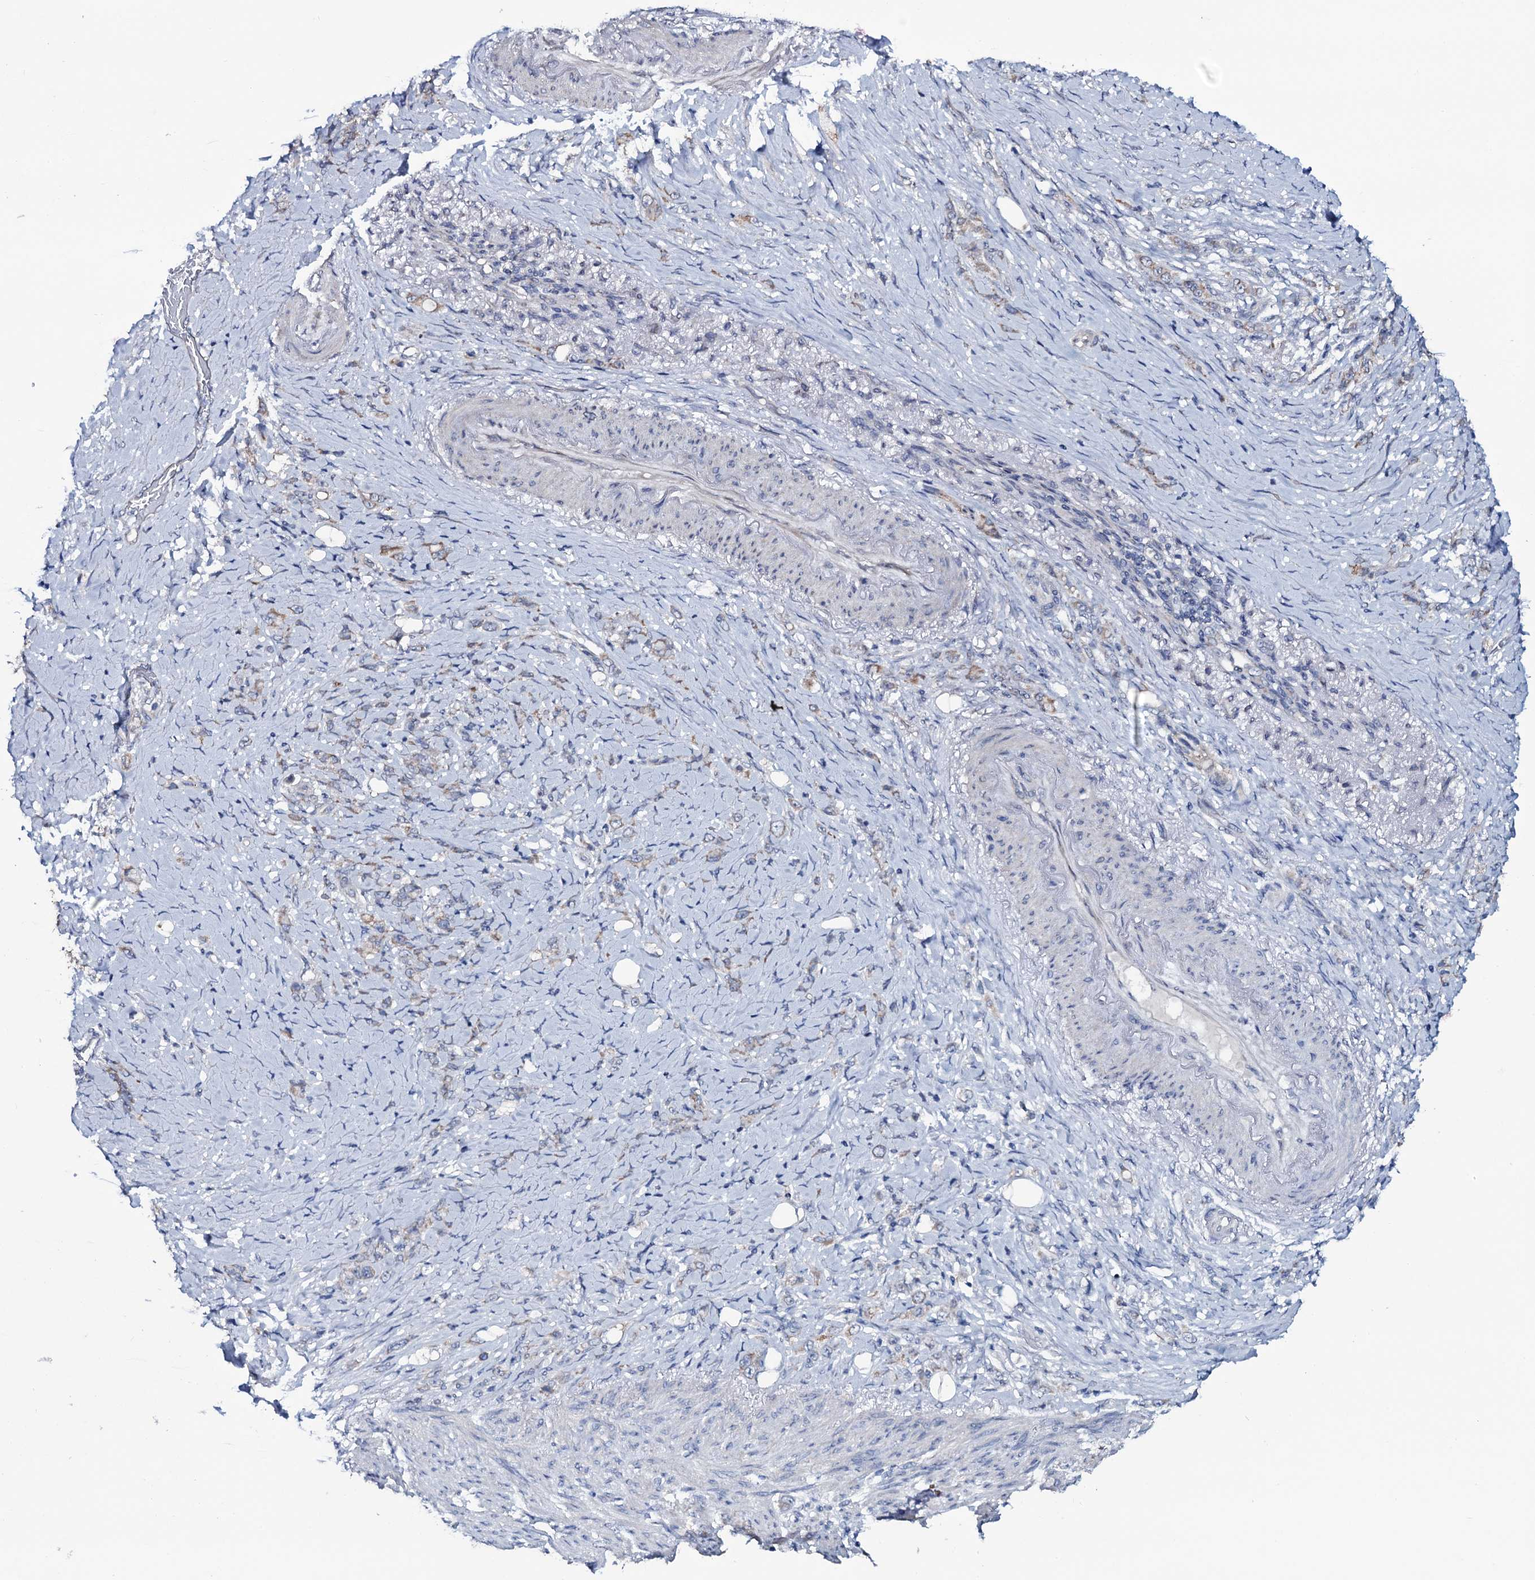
{"staining": {"intensity": "weak", "quantity": "<25%", "location": "cytoplasmic/membranous"}, "tissue": "stomach cancer", "cell_type": "Tumor cells", "image_type": "cancer", "snomed": [{"axis": "morphology", "description": "Adenocarcinoma, NOS"}, {"axis": "topography", "description": "Stomach"}], "caption": "This histopathology image is of stomach adenocarcinoma stained with immunohistochemistry to label a protein in brown with the nuclei are counter-stained blue. There is no staining in tumor cells.", "gene": "MRPS31", "patient": {"sex": "female", "age": 79}}